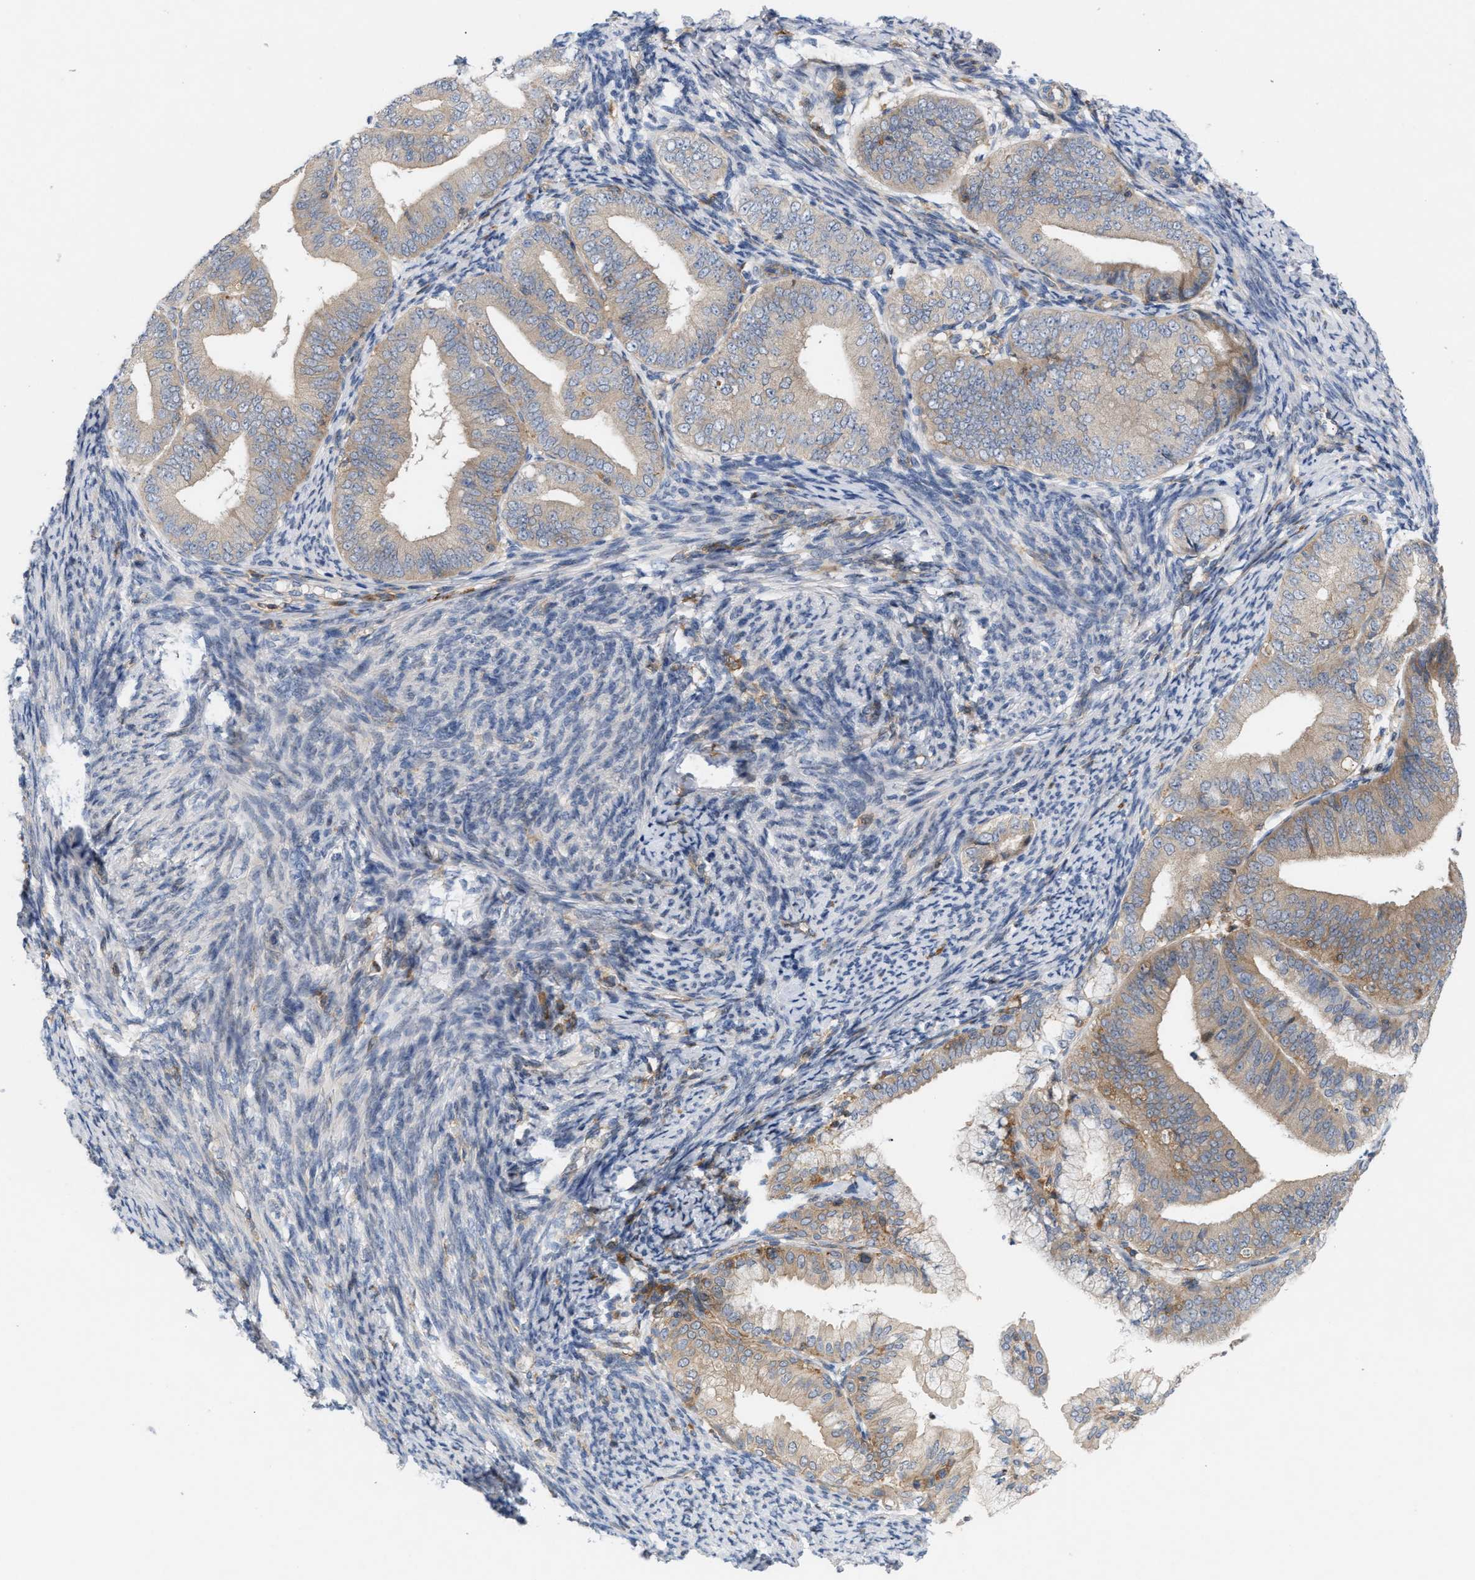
{"staining": {"intensity": "weak", "quantity": ">75%", "location": "cytoplasmic/membranous"}, "tissue": "endometrial cancer", "cell_type": "Tumor cells", "image_type": "cancer", "snomed": [{"axis": "morphology", "description": "Adenocarcinoma, NOS"}, {"axis": "topography", "description": "Endometrium"}], "caption": "Protein expression analysis of human endometrial adenocarcinoma reveals weak cytoplasmic/membranous staining in approximately >75% of tumor cells. (Brightfield microscopy of DAB IHC at high magnification).", "gene": "DBNL", "patient": {"sex": "female", "age": 63}}